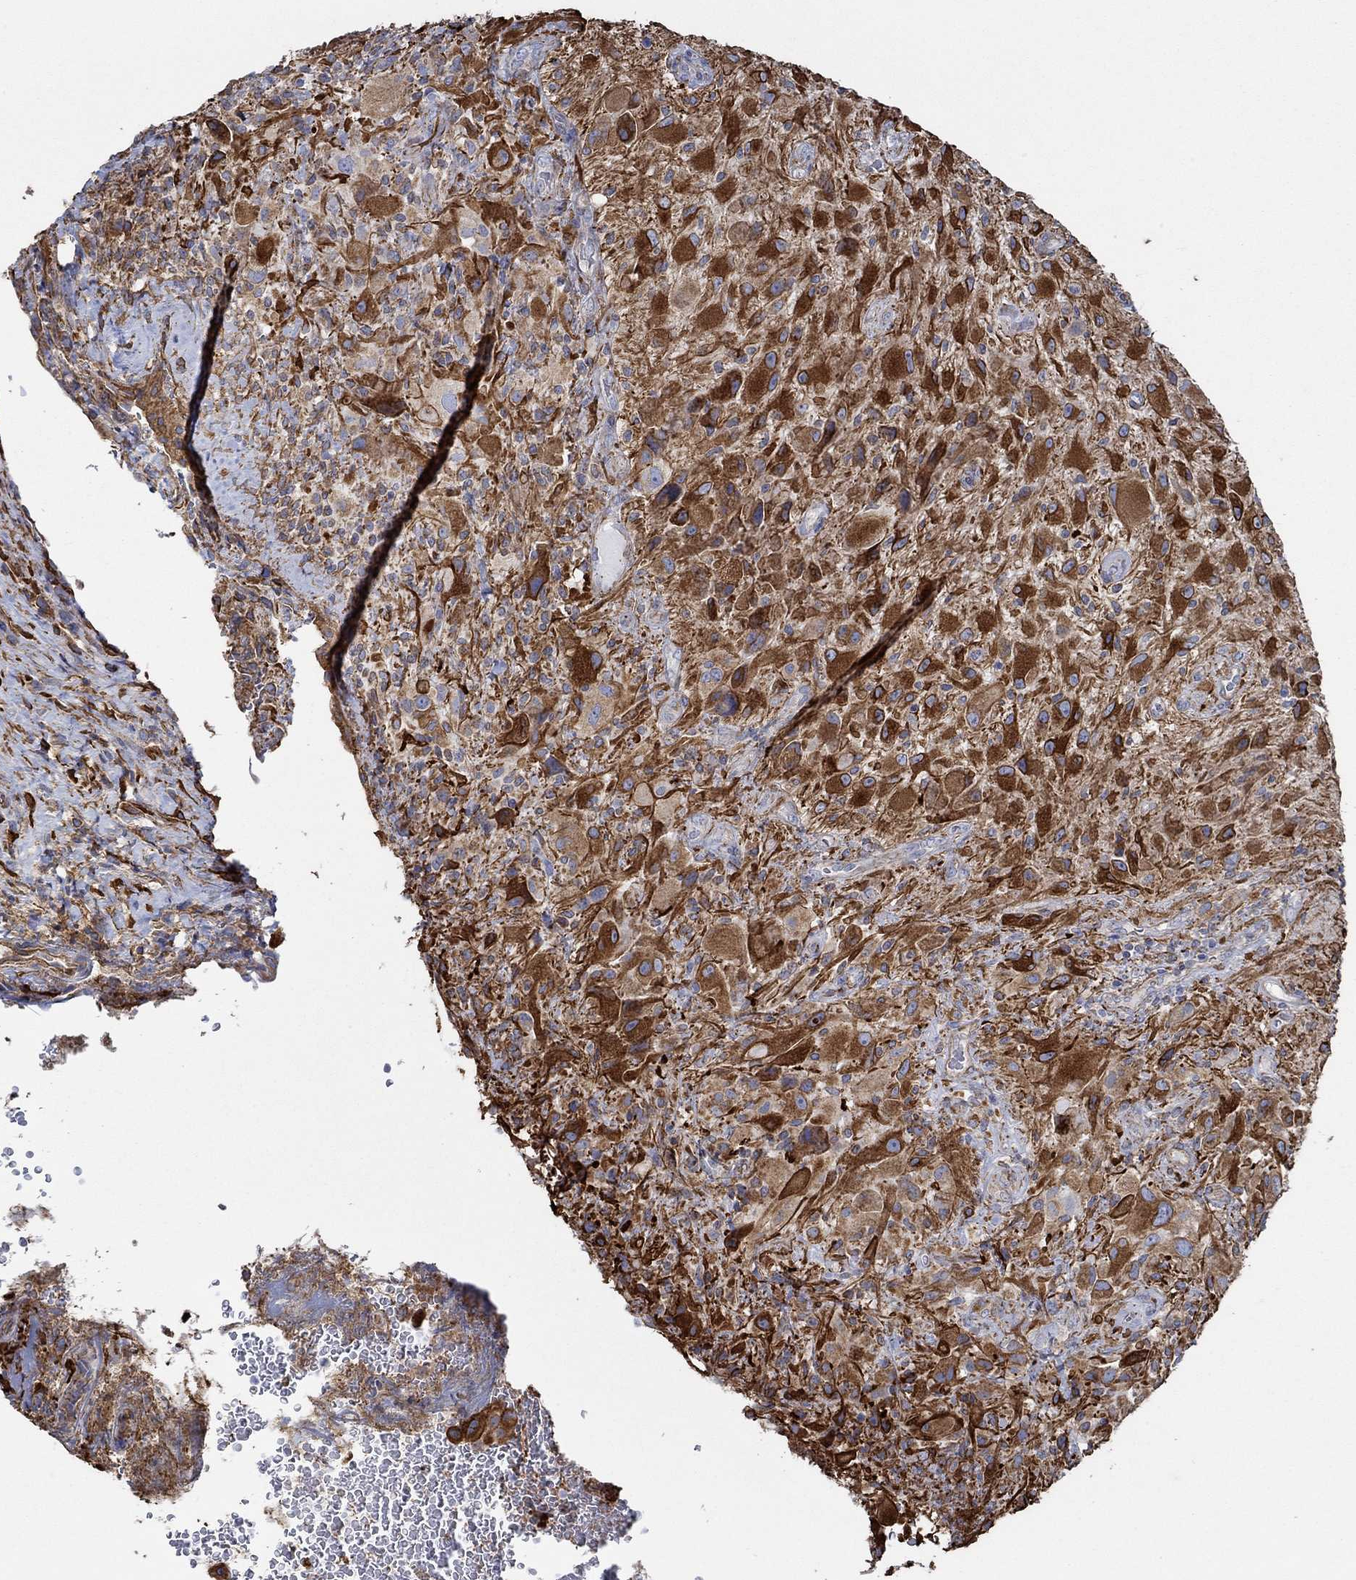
{"staining": {"intensity": "strong", "quantity": "25%-75%", "location": "cytoplasmic/membranous,nuclear"}, "tissue": "glioma", "cell_type": "Tumor cells", "image_type": "cancer", "snomed": [{"axis": "morphology", "description": "Glioma, malignant, High grade"}, {"axis": "topography", "description": "Cerebral cortex"}], "caption": "The micrograph demonstrates immunohistochemical staining of glioma. There is strong cytoplasmic/membranous and nuclear expression is identified in approximately 25%-75% of tumor cells. (Stains: DAB in brown, nuclei in blue, Microscopy: brightfield microscopy at high magnification).", "gene": "STC2", "patient": {"sex": "male", "age": 35}}